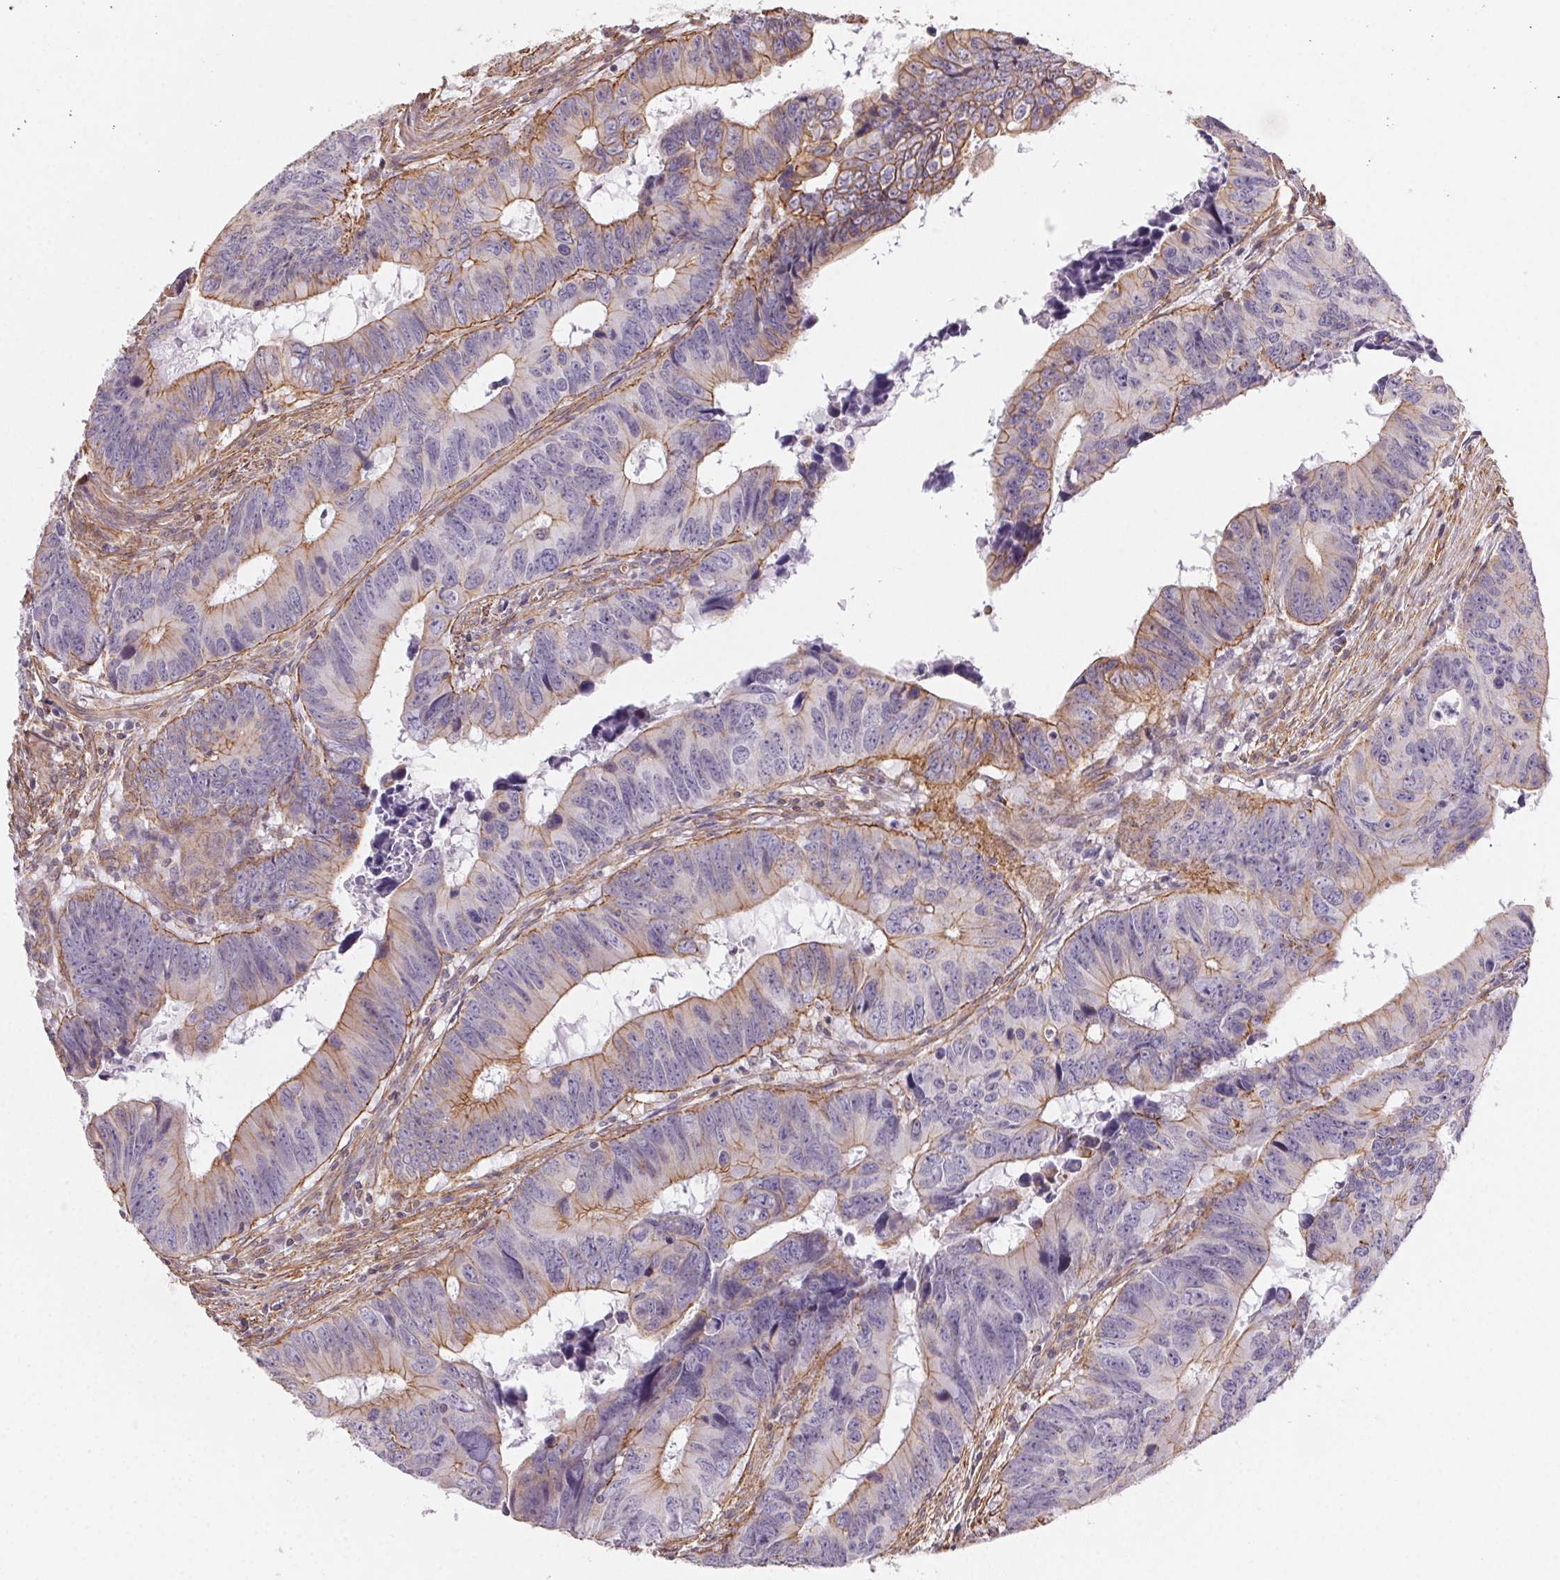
{"staining": {"intensity": "moderate", "quantity": "<25%", "location": "cytoplasmic/membranous"}, "tissue": "colorectal cancer", "cell_type": "Tumor cells", "image_type": "cancer", "snomed": [{"axis": "morphology", "description": "Adenocarcinoma, NOS"}, {"axis": "topography", "description": "Colon"}], "caption": "Protein positivity by IHC displays moderate cytoplasmic/membranous expression in about <25% of tumor cells in colorectal cancer. The protein of interest is stained brown, and the nuclei are stained in blue (DAB IHC with brightfield microscopy, high magnification).", "gene": "PLA2G4F", "patient": {"sex": "female", "age": 82}}